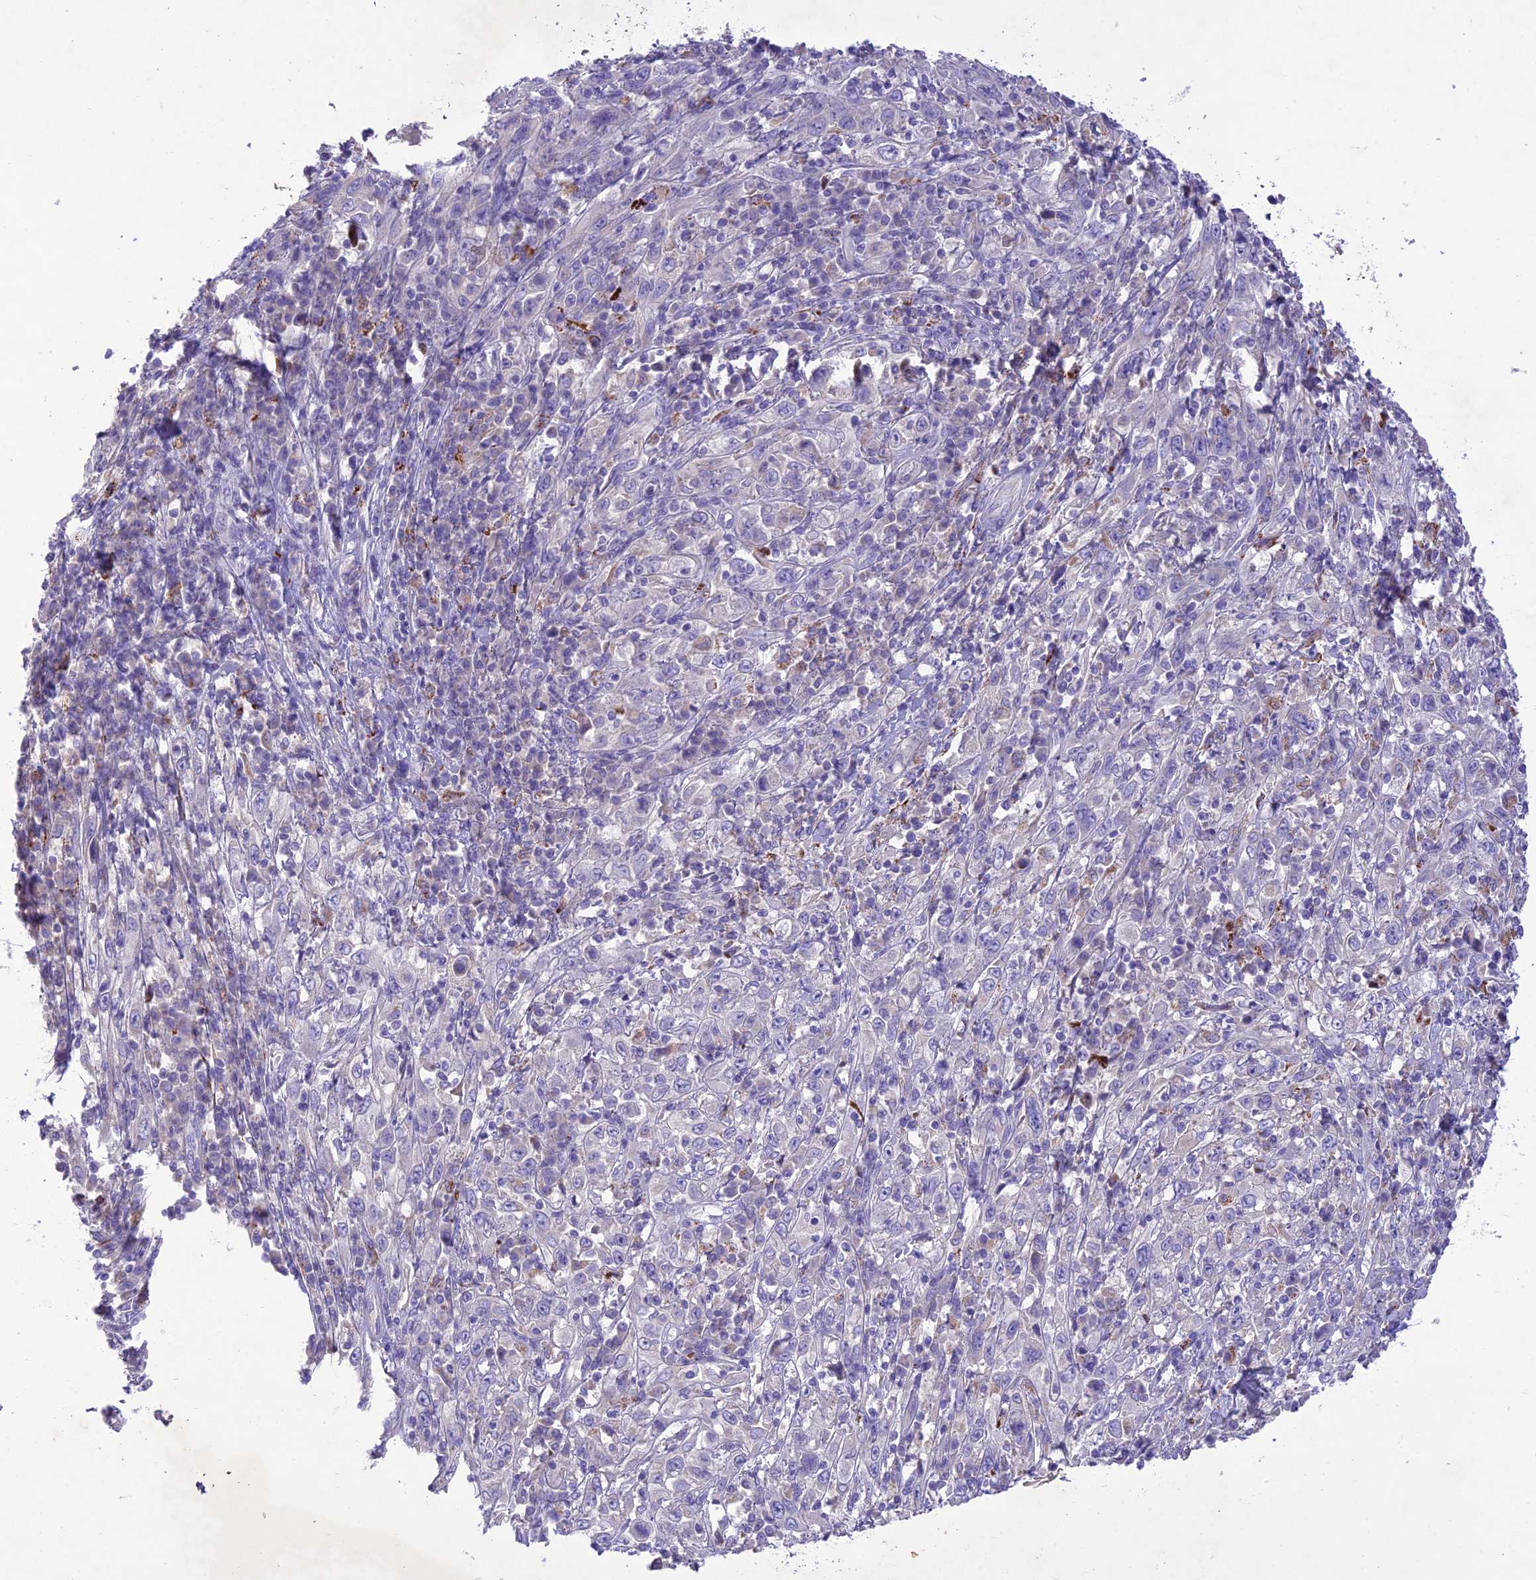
{"staining": {"intensity": "negative", "quantity": "none", "location": "none"}, "tissue": "cervical cancer", "cell_type": "Tumor cells", "image_type": "cancer", "snomed": [{"axis": "morphology", "description": "Squamous cell carcinoma, NOS"}, {"axis": "topography", "description": "Cervix"}], "caption": "Cervical cancer was stained to show a protein in brown. There is no significant expression in tumor cells.", "gene": "SLC13A5", "patient": {"sex": "female", "age": 46}}